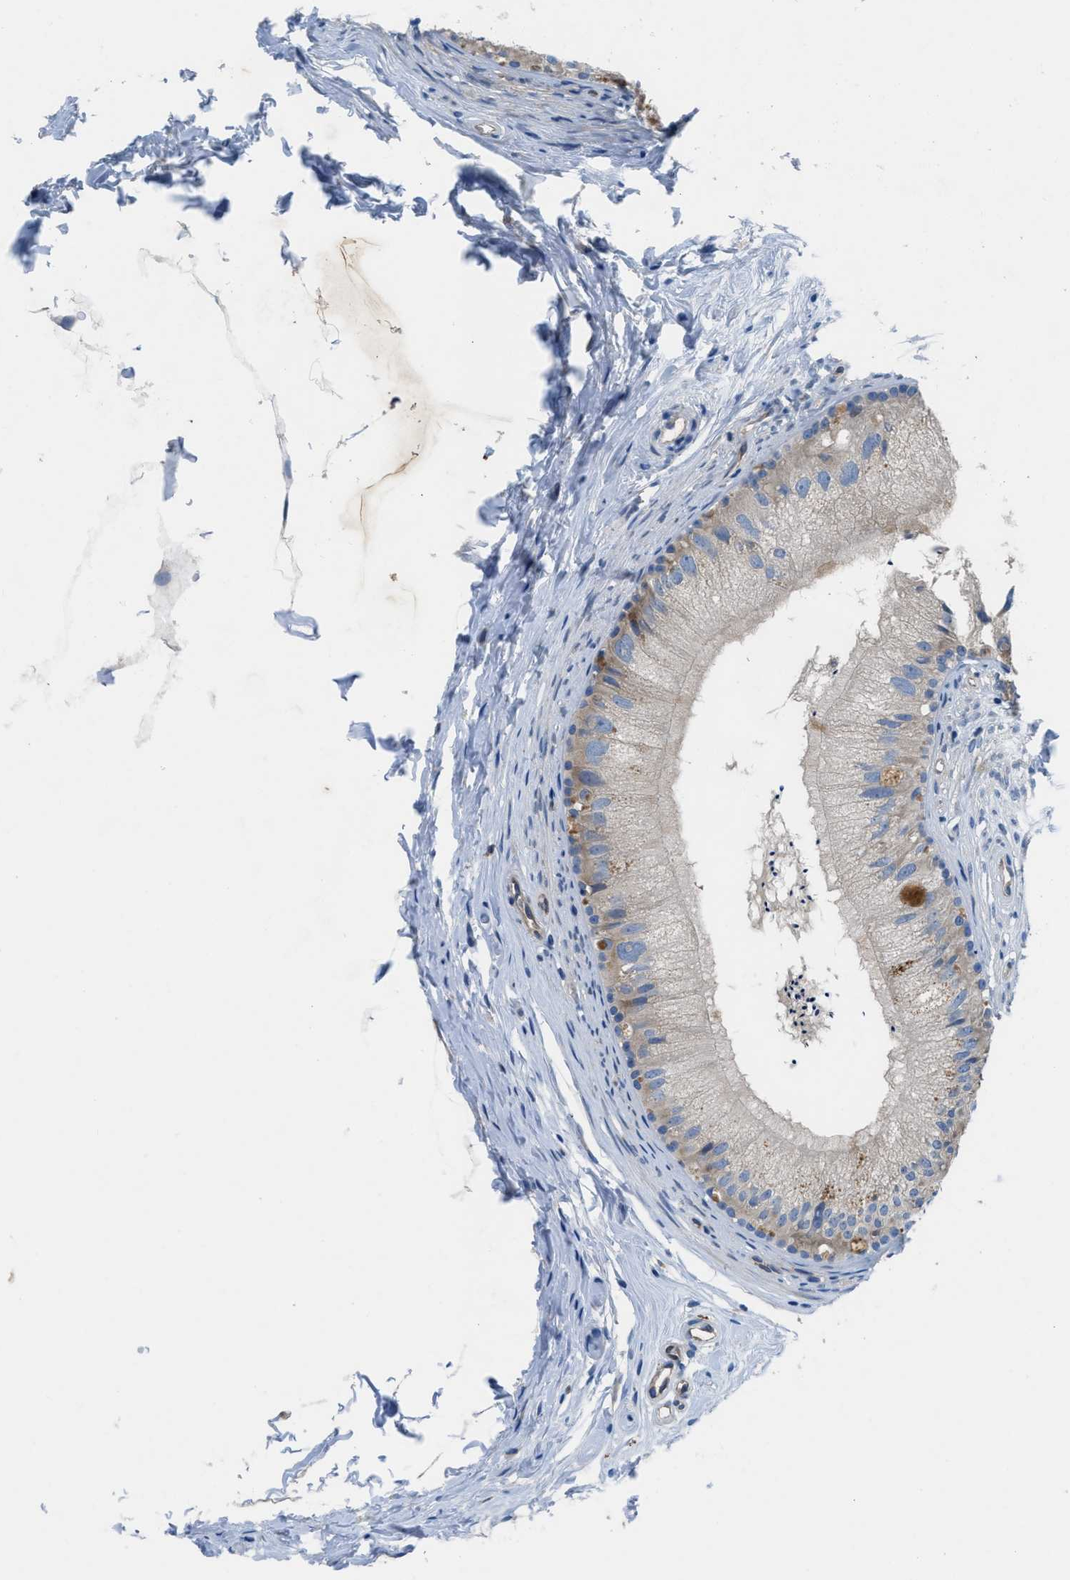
{"staining": {"intensity": "moderate", "quantity": "<25%", "location": "cytoplasmic/membranous"}, "tissue": "epididymis", "cell_type": "Glandular cells", "image_type": "normal", "snomed": [{"axis": "morphology", "description": "Normal tissue, NOS"}, {"axis": "topography", "description": "Epididymis"}], "caption": "This micrograph reveals normal epididymis stained with immunohistochemistry to label a protein in brown. The cytoplasmic/membranous of glandular cells show moderate positivity for the protein. Nuclei are counter-stained blue.", "gene": "PGR", "patient": {"sex": "male", "age": 56}}